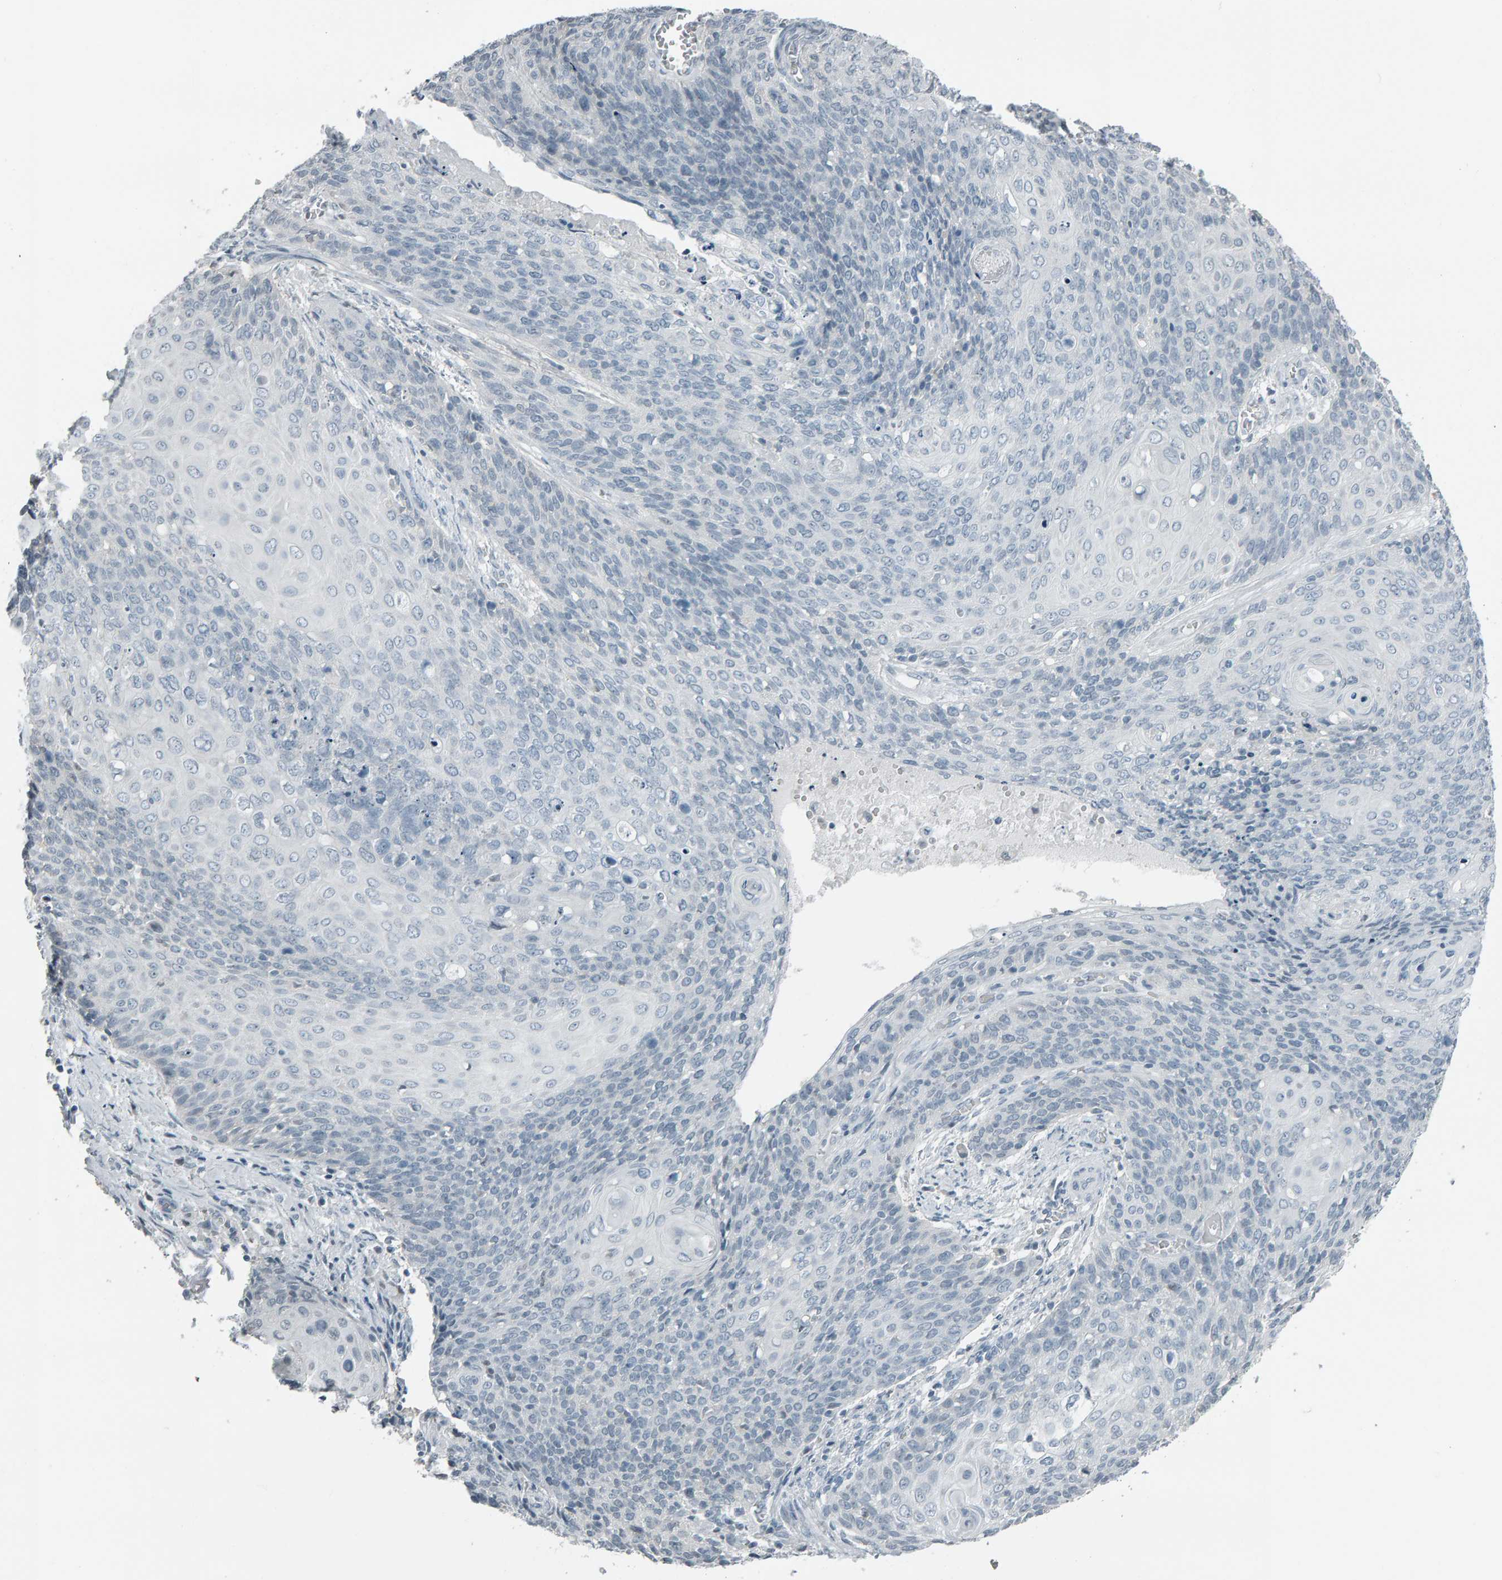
{"staining": {"intensity": "negative", "quantity": "none", "location": "none"}, "tissue": "cervical cancer", "cell_type": "Tumor cells", "image_type": "cancer", "snomed": [{"axis": "morphology", "description": "Squamous cell carcinoma, NOS"}, {"axis": "topography", "description": "Cervix"}], "caption": "DAB (3,3'-diaminobenzidine) immunohistochemical staining of human cervical cancer (squamous cell carcinoma) shows no significant positivity in tumor cells.", "gene": "PYY", "patient": {"sex": "female", "age": 39}}